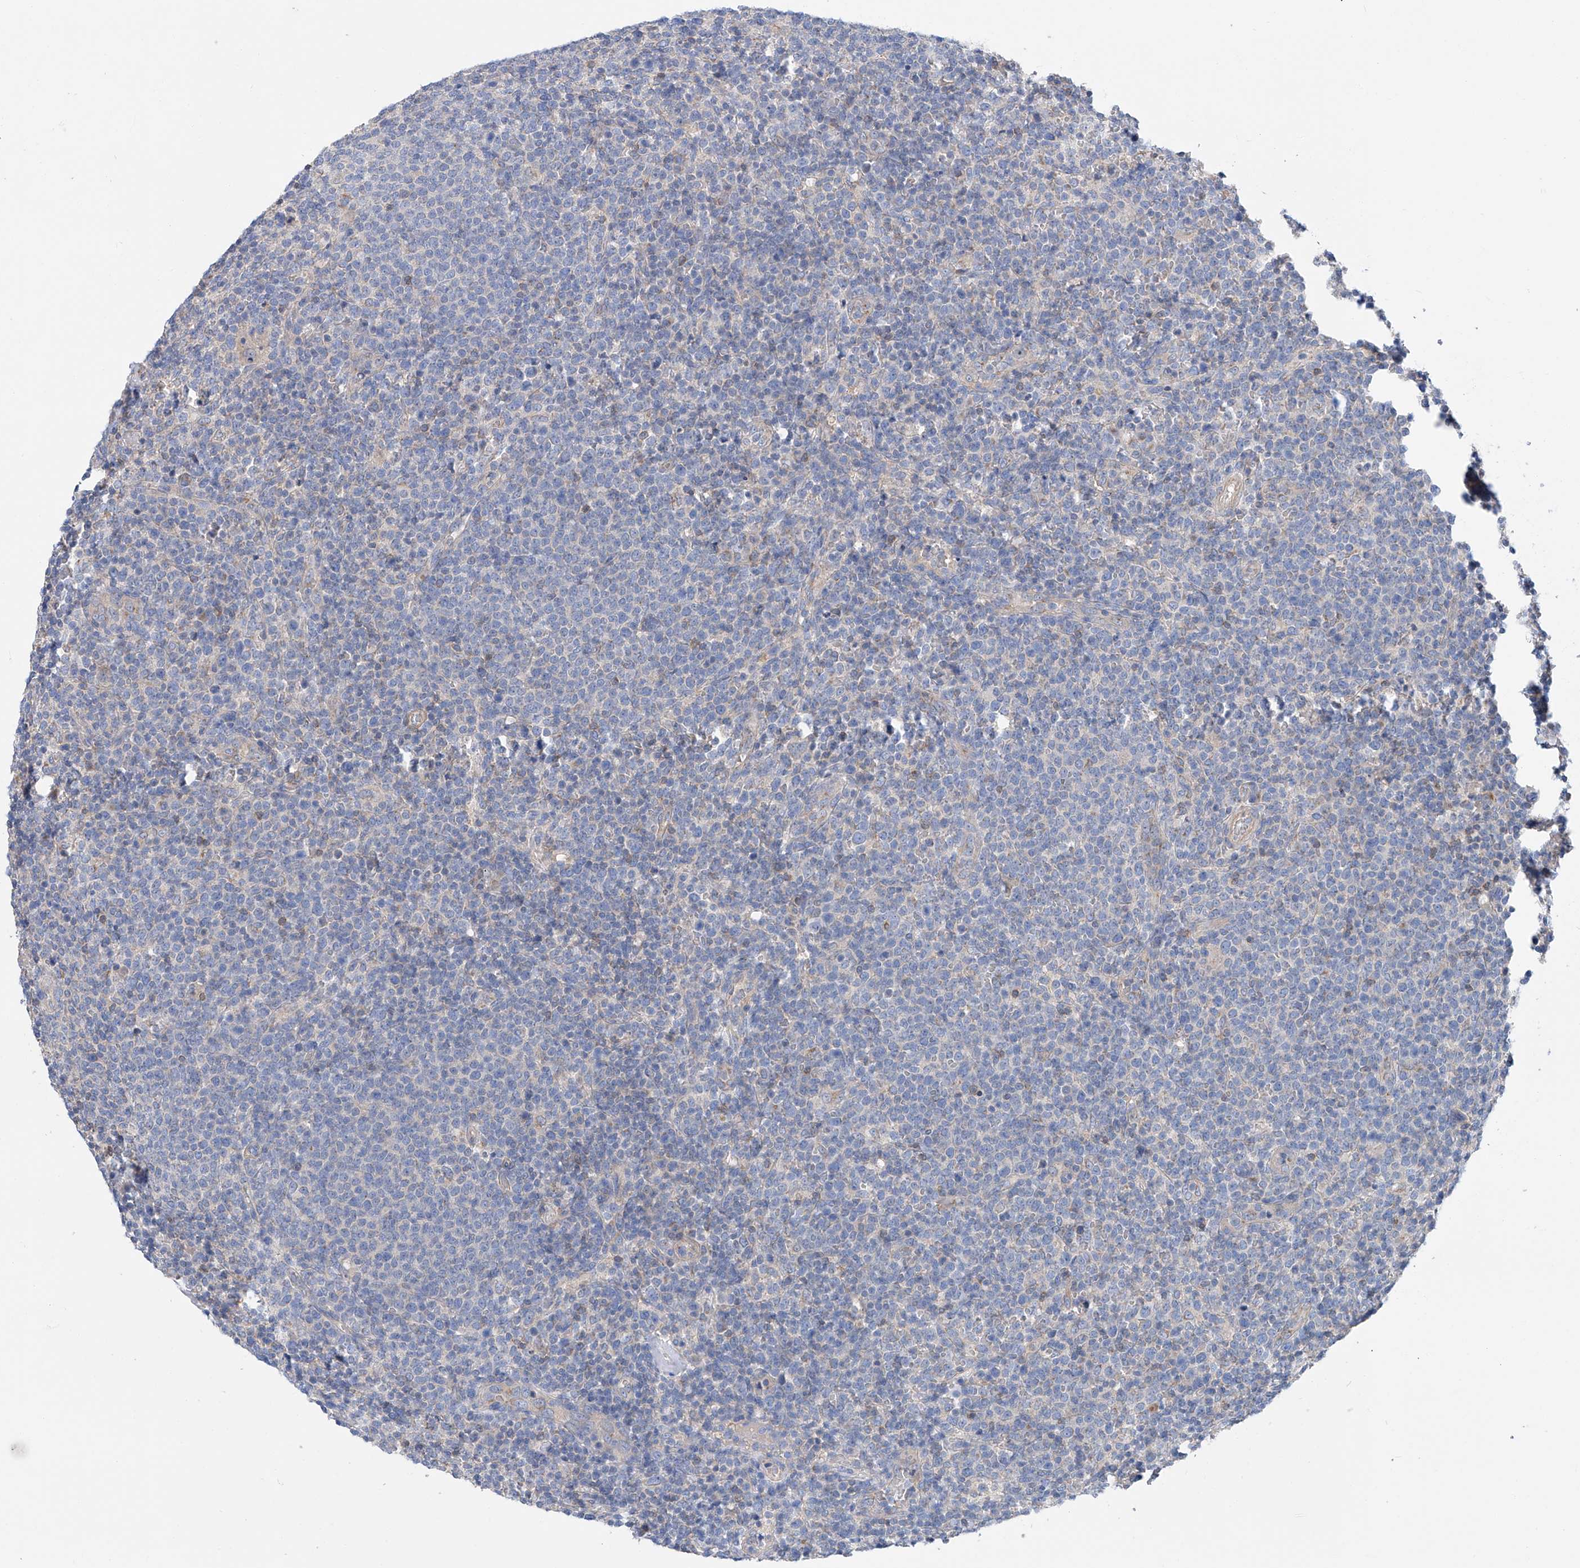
{"staining": {"intensity": "negative", "quantity": "none", "location": "none"}, "tissue": "lymphoma", "cell_type": "Tumor cells", "image_type": "cancer", "snomed": [{"axis": "morphology", "description": "Malignant lymphoma, non-Hodgkin's type, High grade"}, {"axis": "topography", "description": "Lymph node"}], "caption": "Immunohistochemical staining of human malignant lymphoma, non-Hodgkin's type (high-grade) exhibits no significant positivity in tumor cells.", "gene": "SLC22A7", "patient": {"sex": "male", "age": 61}}